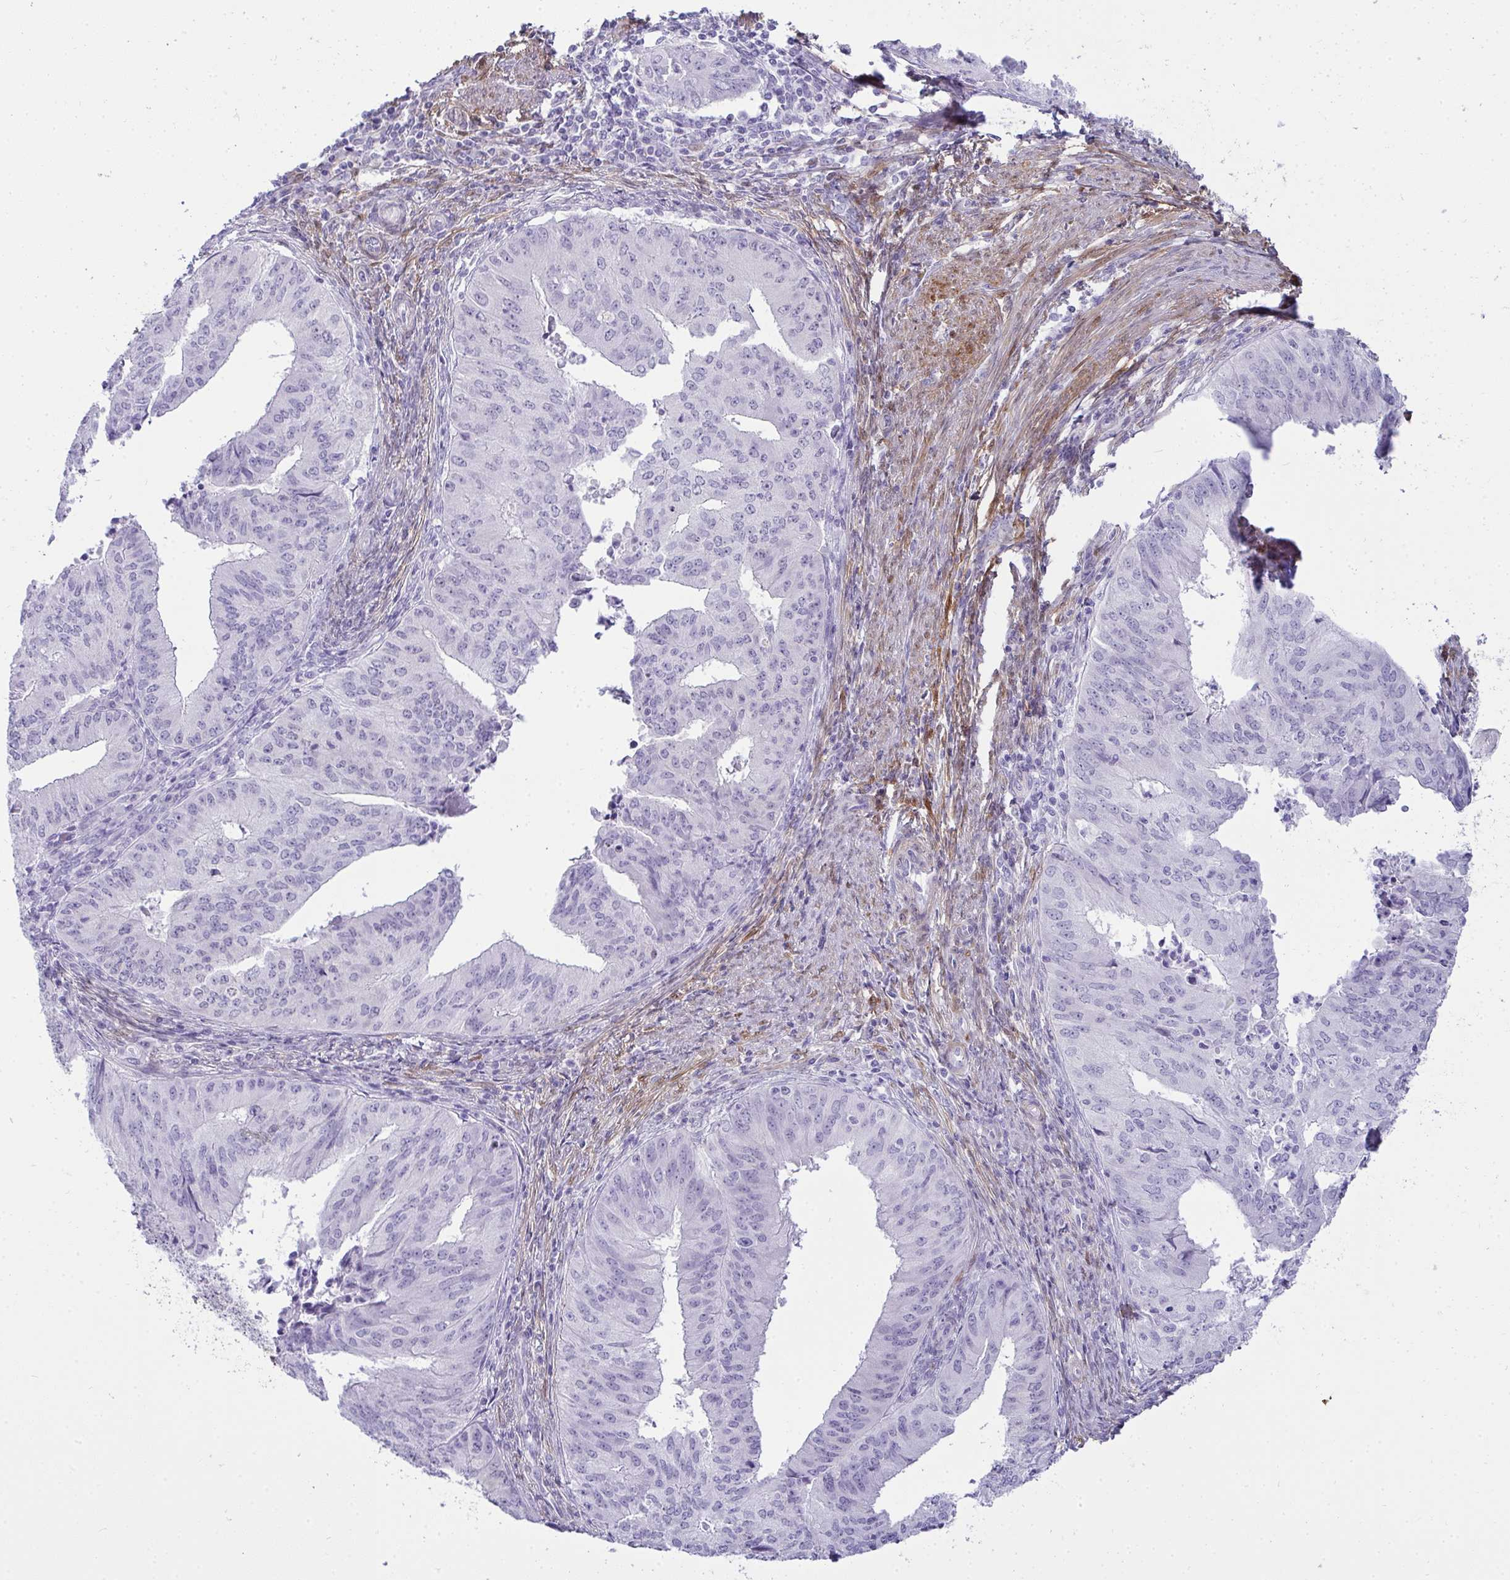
{"staining": {"intensity": "negative", "quantity": "none", "location": "none"}, "tissue": "endometrial cancer", "cell_type": "Tumor cells", "image_type": "cancer", "snomed": [{"axis": "morphology", "description": "Adenocarcinoma, NOS"}, {"axis": "topography", "description": "Endometrium"}], "caption": "Endometrial cancer (adenocarcinoma) stained for a protein using immunohistochemistry (IHC) demonstrates no staining tumor cells.", "gene": "HSPB6", "patient": {"sex": "female", "age": 50}}